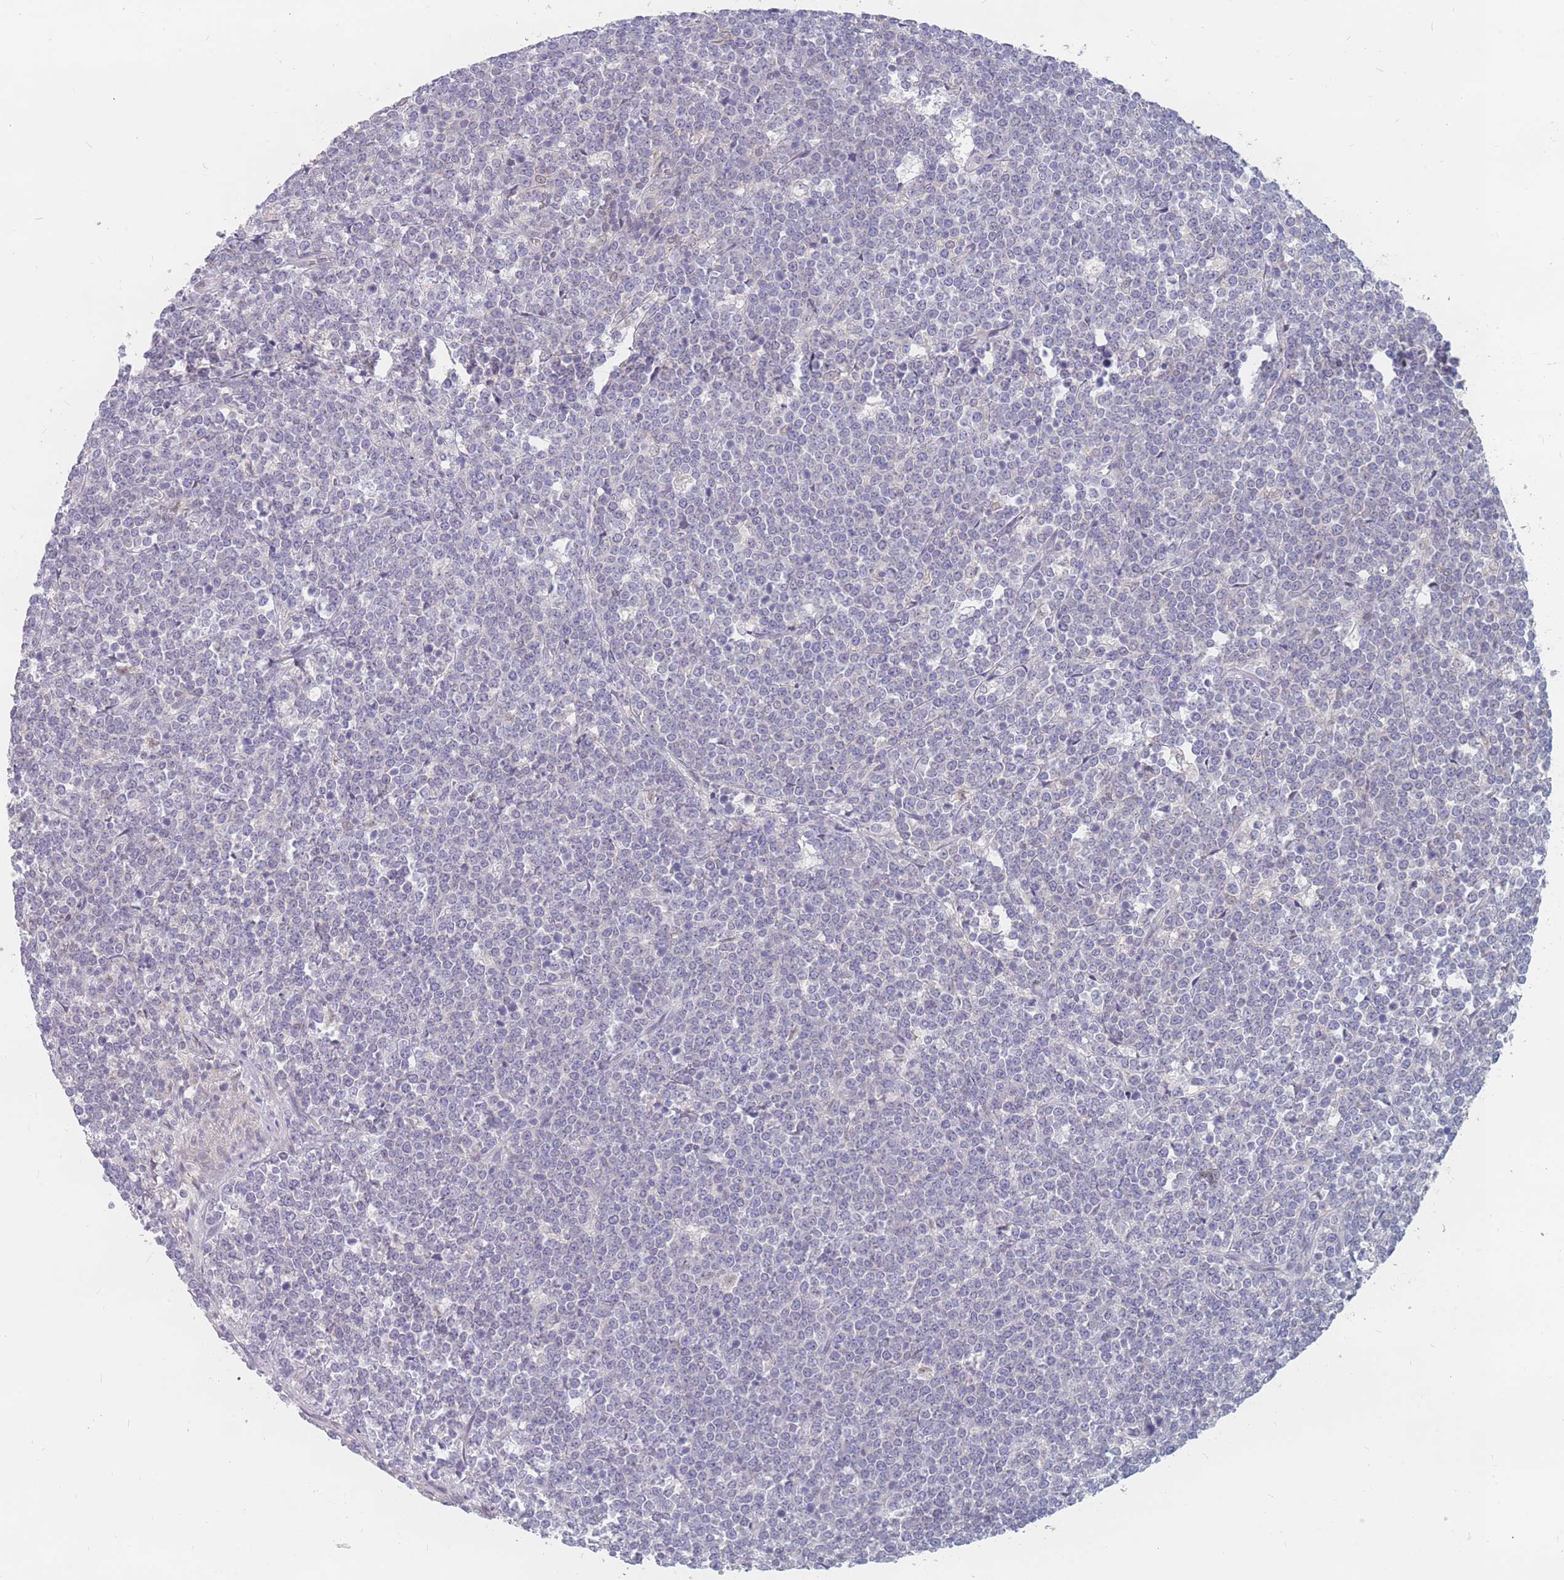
{"staining": {"intensity": "negative", "quantity": "none", "location": "none"}, "tissue": "lymphoma", "cell_type": "Tumor cells", "image_type": "cancer", "snomed": [{"axis": "morphology", "description": "Malignant lymphoma, non-Hodgkin's type, High grade"}, {"axis": "topography", "description": "Small intestine"}], "caption": "Lymphoma was stained to show a protein in brown. There is no significant expression in tumor cells.", "gene": "CMTR2", "patient": {"sex": "male", "age": 8}}